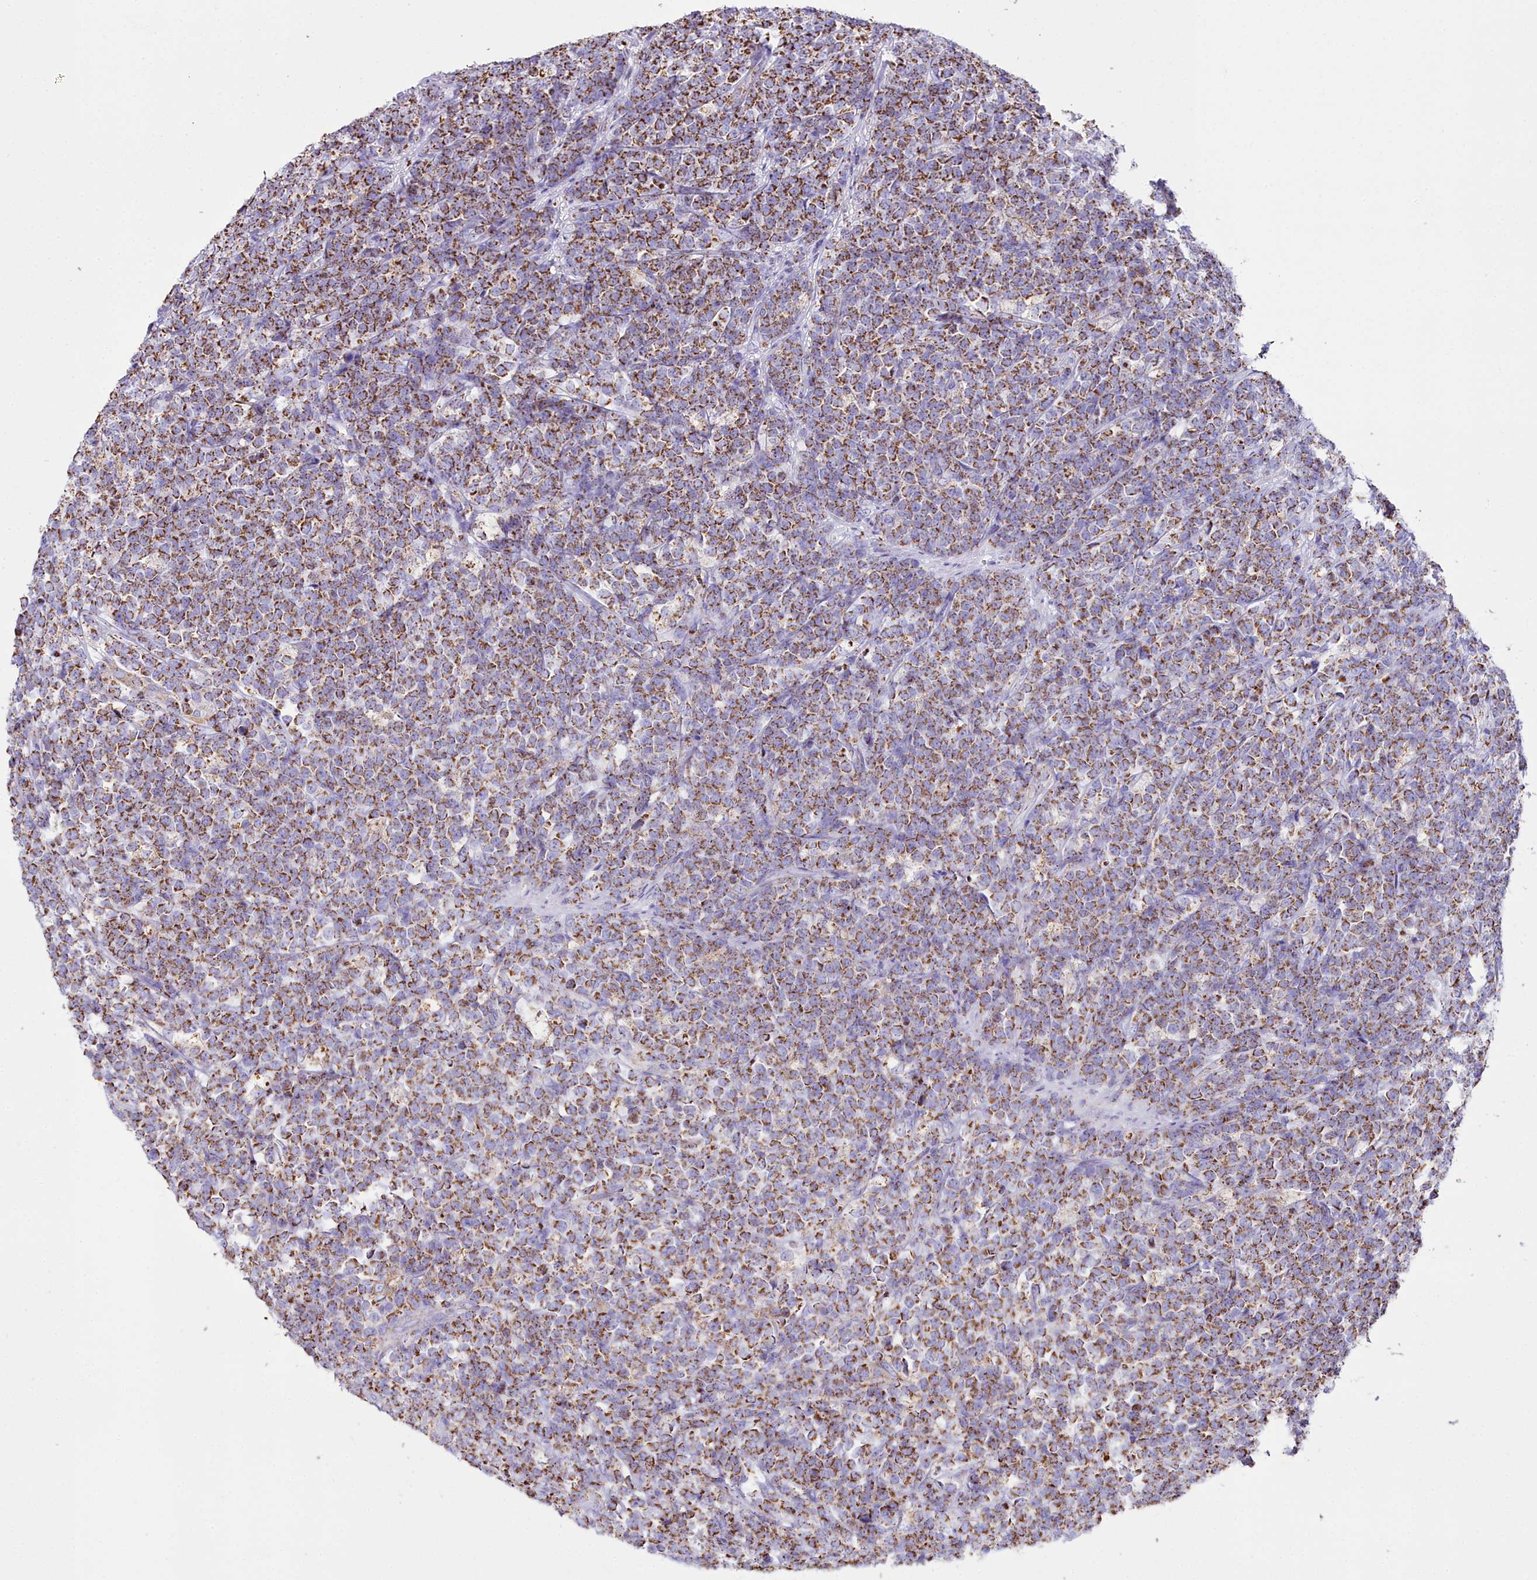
{"staining": {"intensity": "moderate", "quantity": ">75%", "location": "cytoplasmic/membranous"}, "tissue": "lymphoma", "cell_type": "Tumor cells", "image_type": "cancer", "snomed": [{"axis": "morphology", "description": "Malignant lymphoma, non-Hodgkin's type, High grade"}, {"axis": "topography", "description": "Small intestine"}], "caption": "DAB (3,3'-diaminobenzidine) immunohistochemical staining of human malignant lymphoma, non-Hodgkin's type (high-grade) displays moderate cytoplasmic/membranous protein staining in about >75% of tumor cells.", "gene": "WDFY3", "patient": {"sex": "male", "age": 8}}